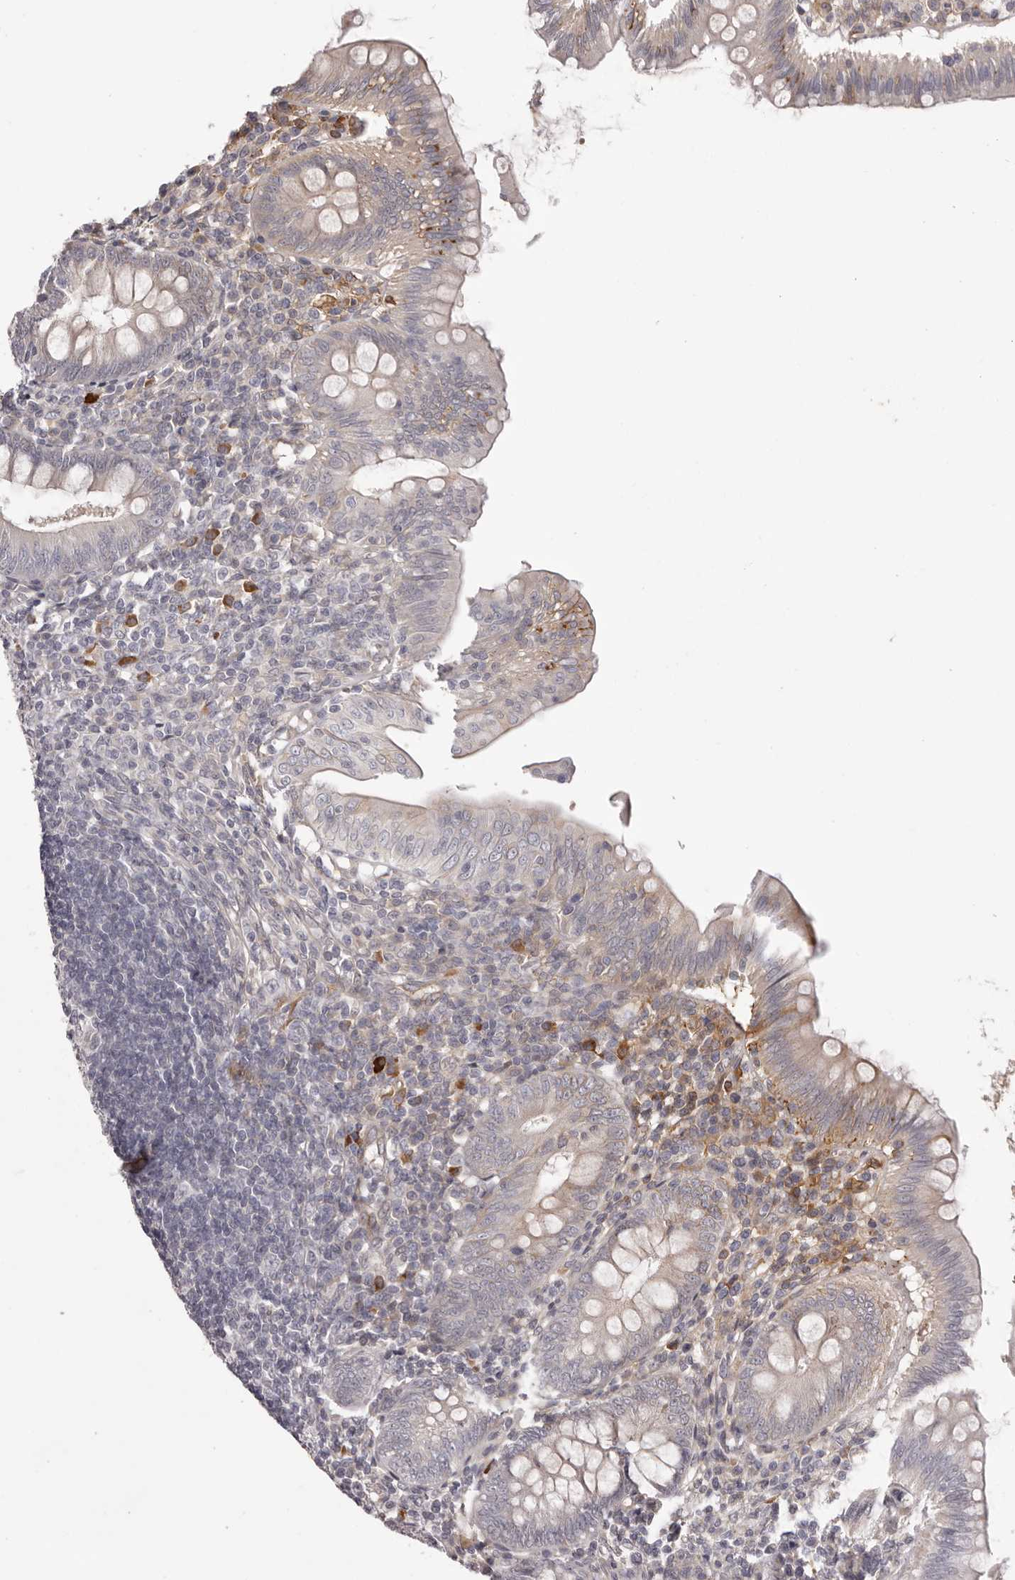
{"staining": {"intensity": "weak", "quantity": "<25%", "location": "cytoplasmic/membranous"}, "tissue": "appendix", "cell_type": "Glandular cells", "image_type": "normal", "snomed": [{"axis": "morphology", "description": "Normal tissue, NOS"}, {"axis": "topography", "description": "Appendix"}], "caption": "Immunohistochemical staining of normal appendix reveals no significant positivity in glandular cells.", "gene": "OTUD3", "patient": {"sex": "male", "age": 14}}